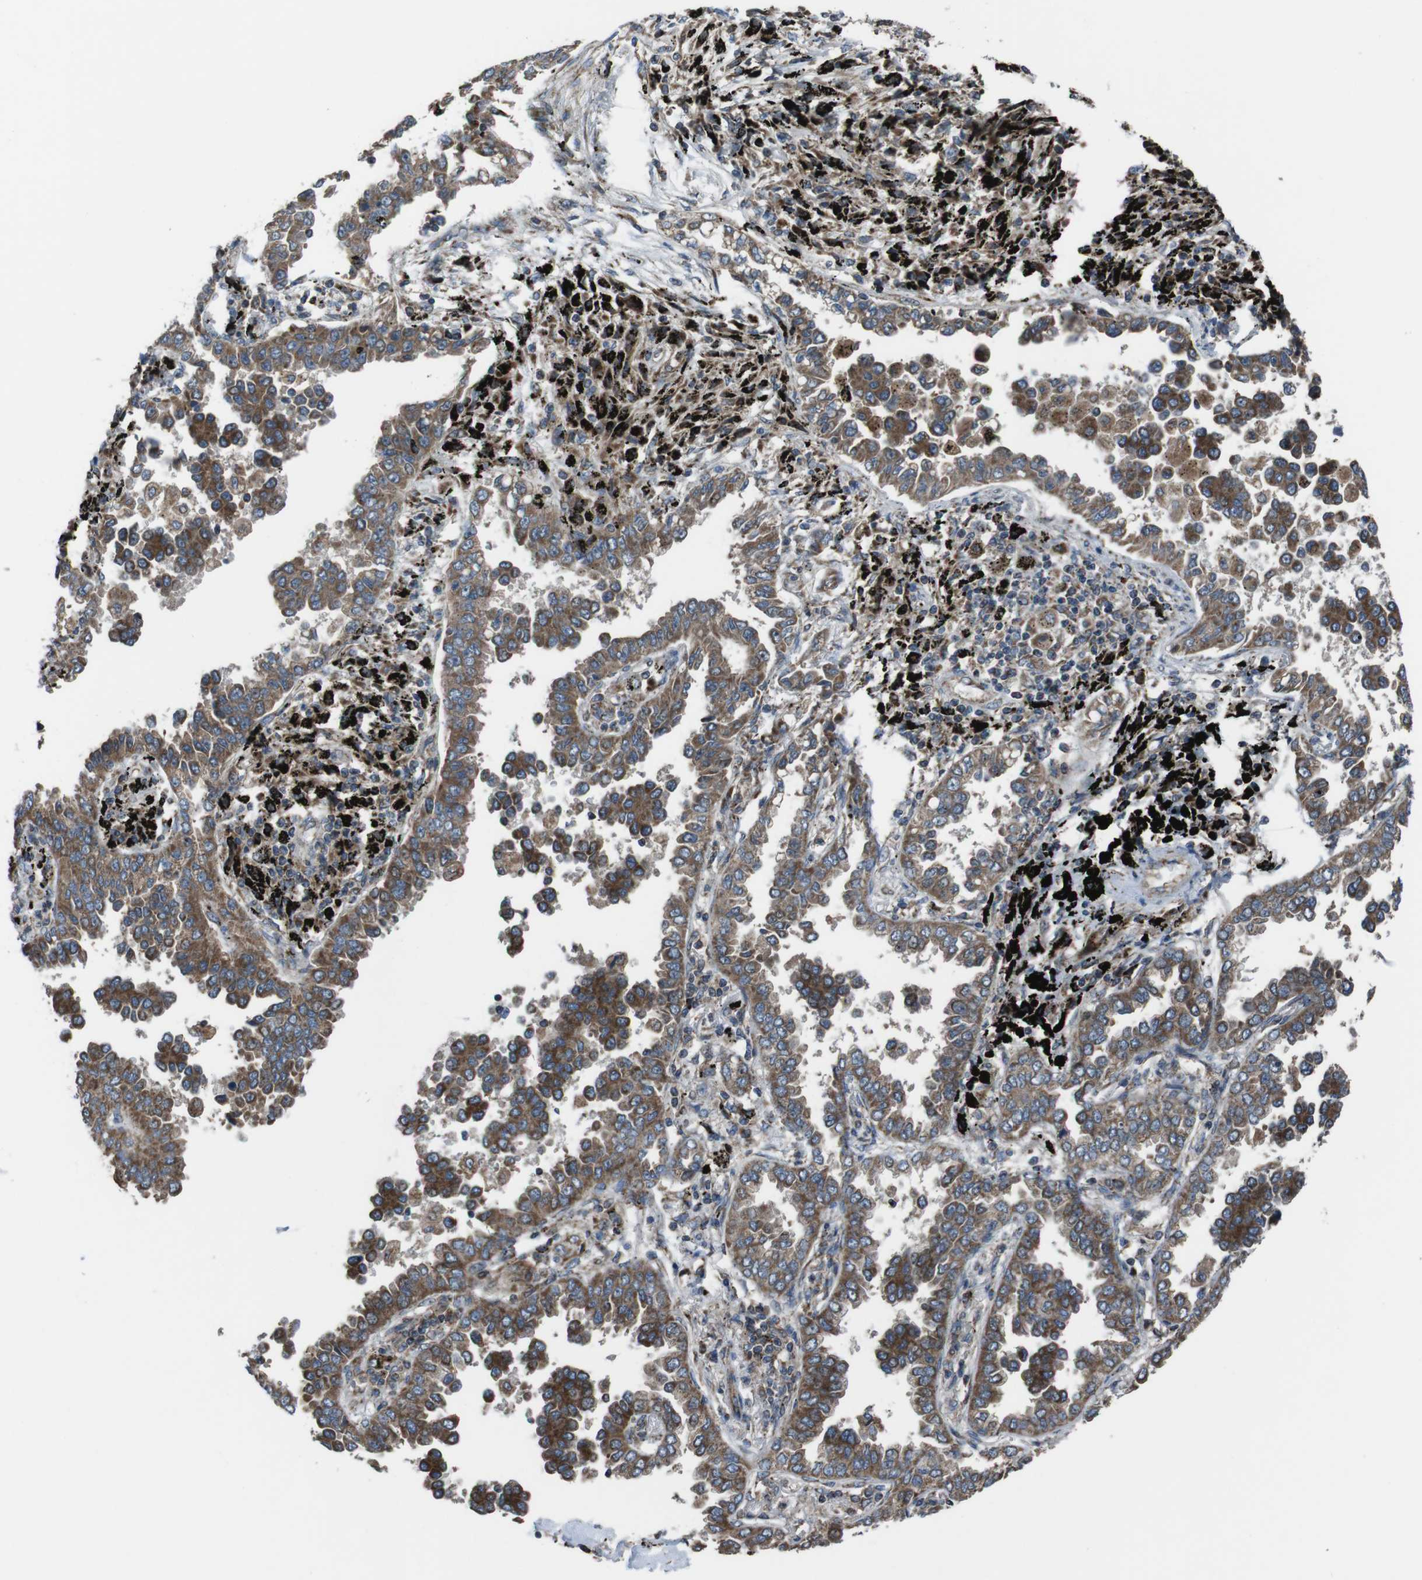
{"staining": {"intensity": "moderate", "quantity": "25%-75%", "location": "cytoplasmic/membranous"}, "tissue": "lung cancer", "cell_type": "Tumor cells", "image_type": "cancer", "snomed": [{"axis": "morphology", "description": "Normal tissue, NOS"}, {"axis": "morphology", "description": "Adenocarcinoma, NOS"}, {"axis": "topography", "description": "Lung"}], "caption": "Adenocarcinoma (lung) stained for a protein (brown) demonstrates moderate cytoplasmic/membranous positive positivity in approximately 25%-75% of tumor cells.", "gene": "GIMAP8", "patient": {"sex": "male", "age": 59}}